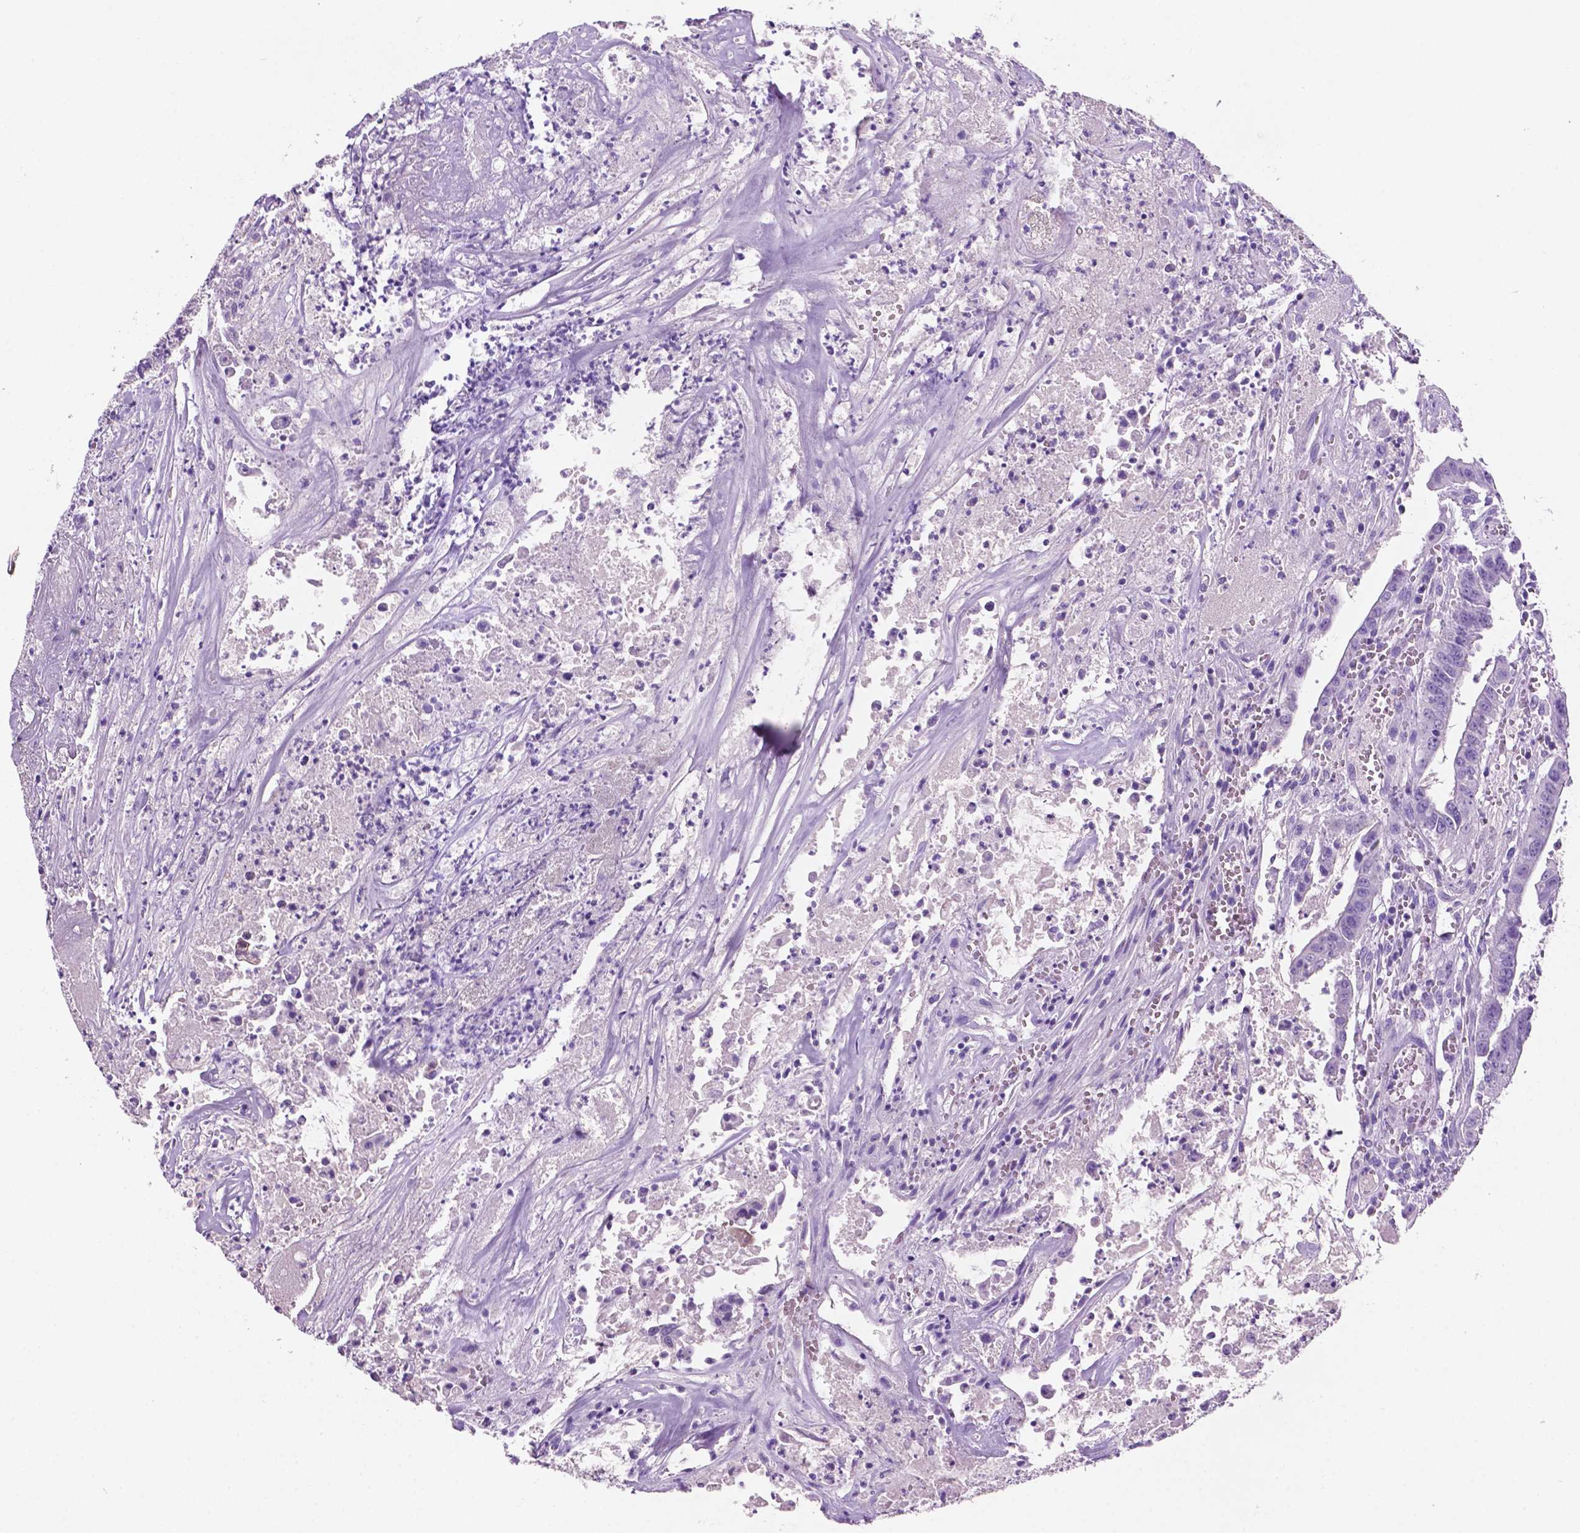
{"staining": {"intensity": "negative", "quantity": "none", "location": "none"}, "tissue": "colorectal cancer", "cell_type": "Tumor cells", "image_type": "cancer", "snomed": [{"axis": "morphology", "description": "Adenocarcinoma, NOS"}, {"axis": "topography", "description": "Colon"}], "caption": "Protein analysis of colorectal cancer (adenocarcinoma) shows no significant expression in tumor cells. (Brightfield microscopy of DAB immunohistochemistry (IHC) at high magnification).", "gene": "POU4F1", "patient": {"sex": "male", "age": 33}}